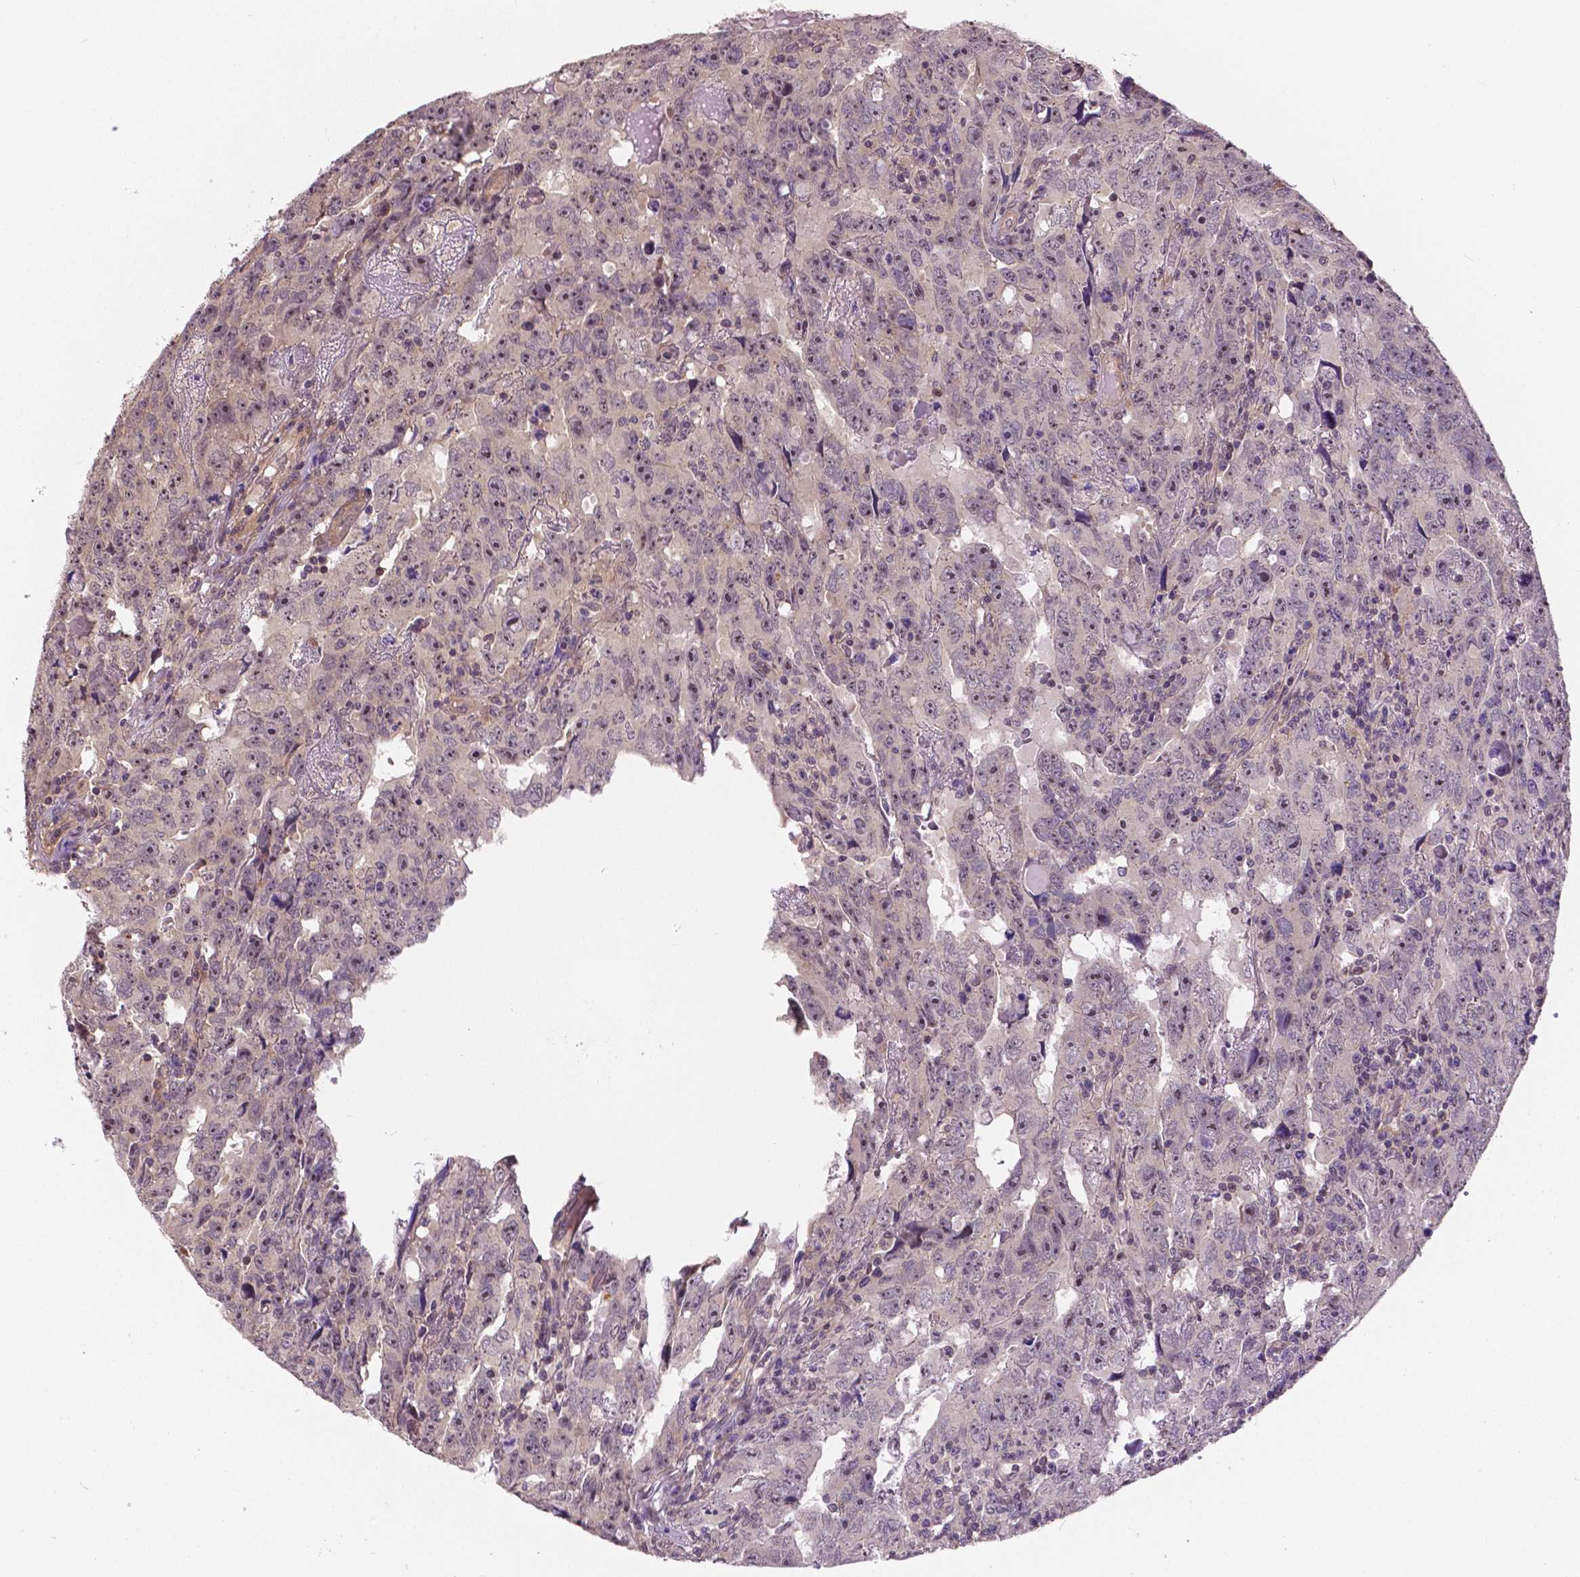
{"staining": {"intensity": "weak", "quantity": "<25%", "location": "nuclear"}, "tissue": "testis cancer", "cell_type": "Tumor cells", "image_type": "cancer", "snomed": [{"axis": "morphology", "description": "Carcinoma, Embryonal, NOS"}, {"axis": "topography", "description": "Testis"}], "caption": "This is a image of IHC staining of embryonal carcinoma (testis), which shows no staining in tumor cells. (DAB immunohistochemistry, high magnification).", "gene": "ANXA13", "patient": {"sex": "male", "age": 24}}